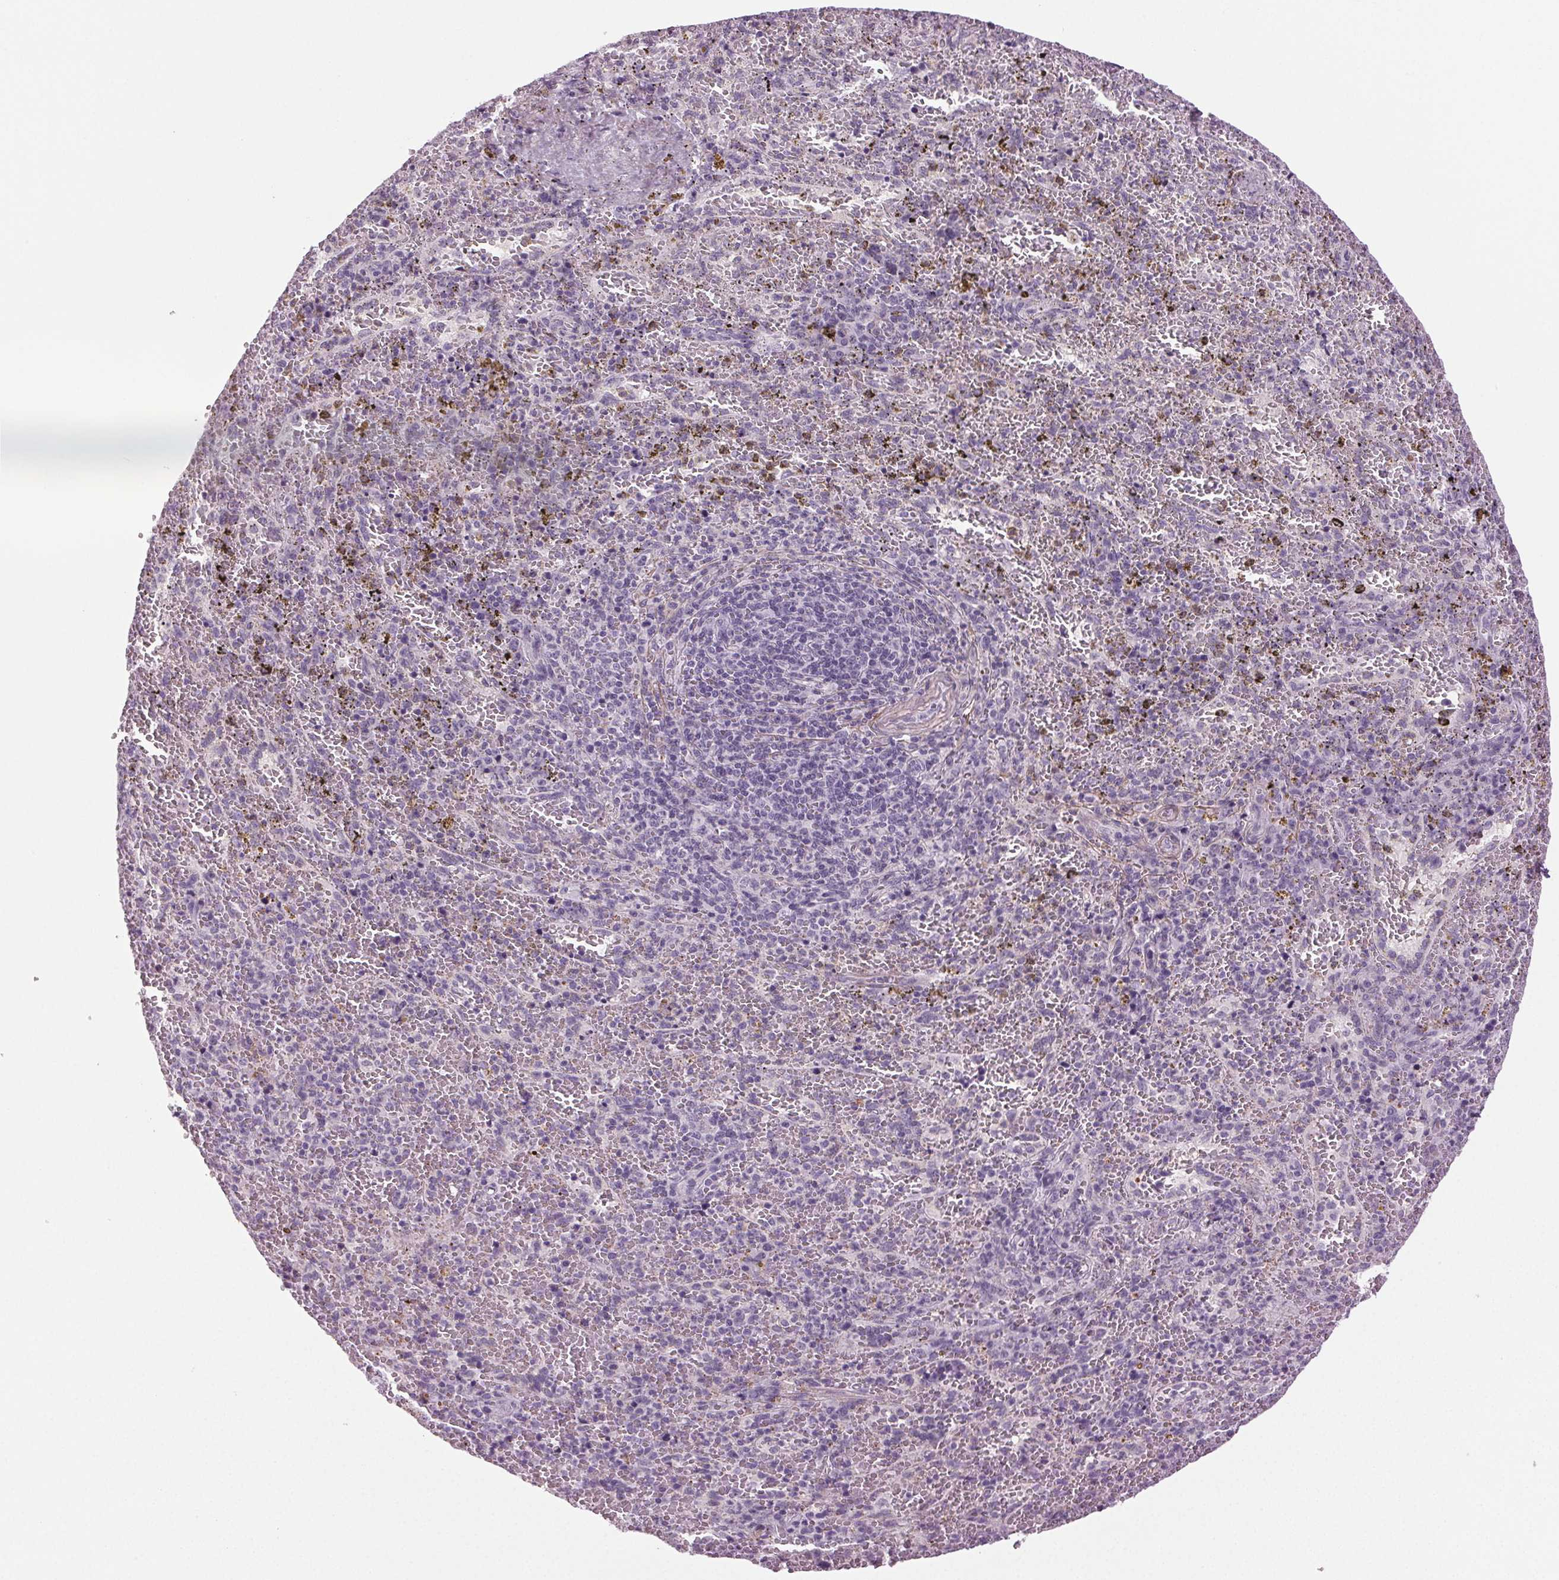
{"staining": {"intensity": "negative", "quantity": "none", "location": "none"}, "tissue": "spleen", "cell_type": "Cells in red pulp", "image_type": "normal", "snomed": [{"axis": "morphology", "description": "Normal tissue, NOS"}, {"axis": "topography", "description": "Spleen"}], "caption": "High magnification brightfield microscopy of unremarkable spleen stained with DAB (brown) and counterstained with hematoxylin (blue): cells in red pulp show no significant positivity. Brightfield microscopy of IHC stained with DAB (3,3'-diaminobenzidine) (brown) and hematoxylin (blue), captured at high magnification.", "gene": "DNAH12", "patient": {"sex": "female", "age": 50}}